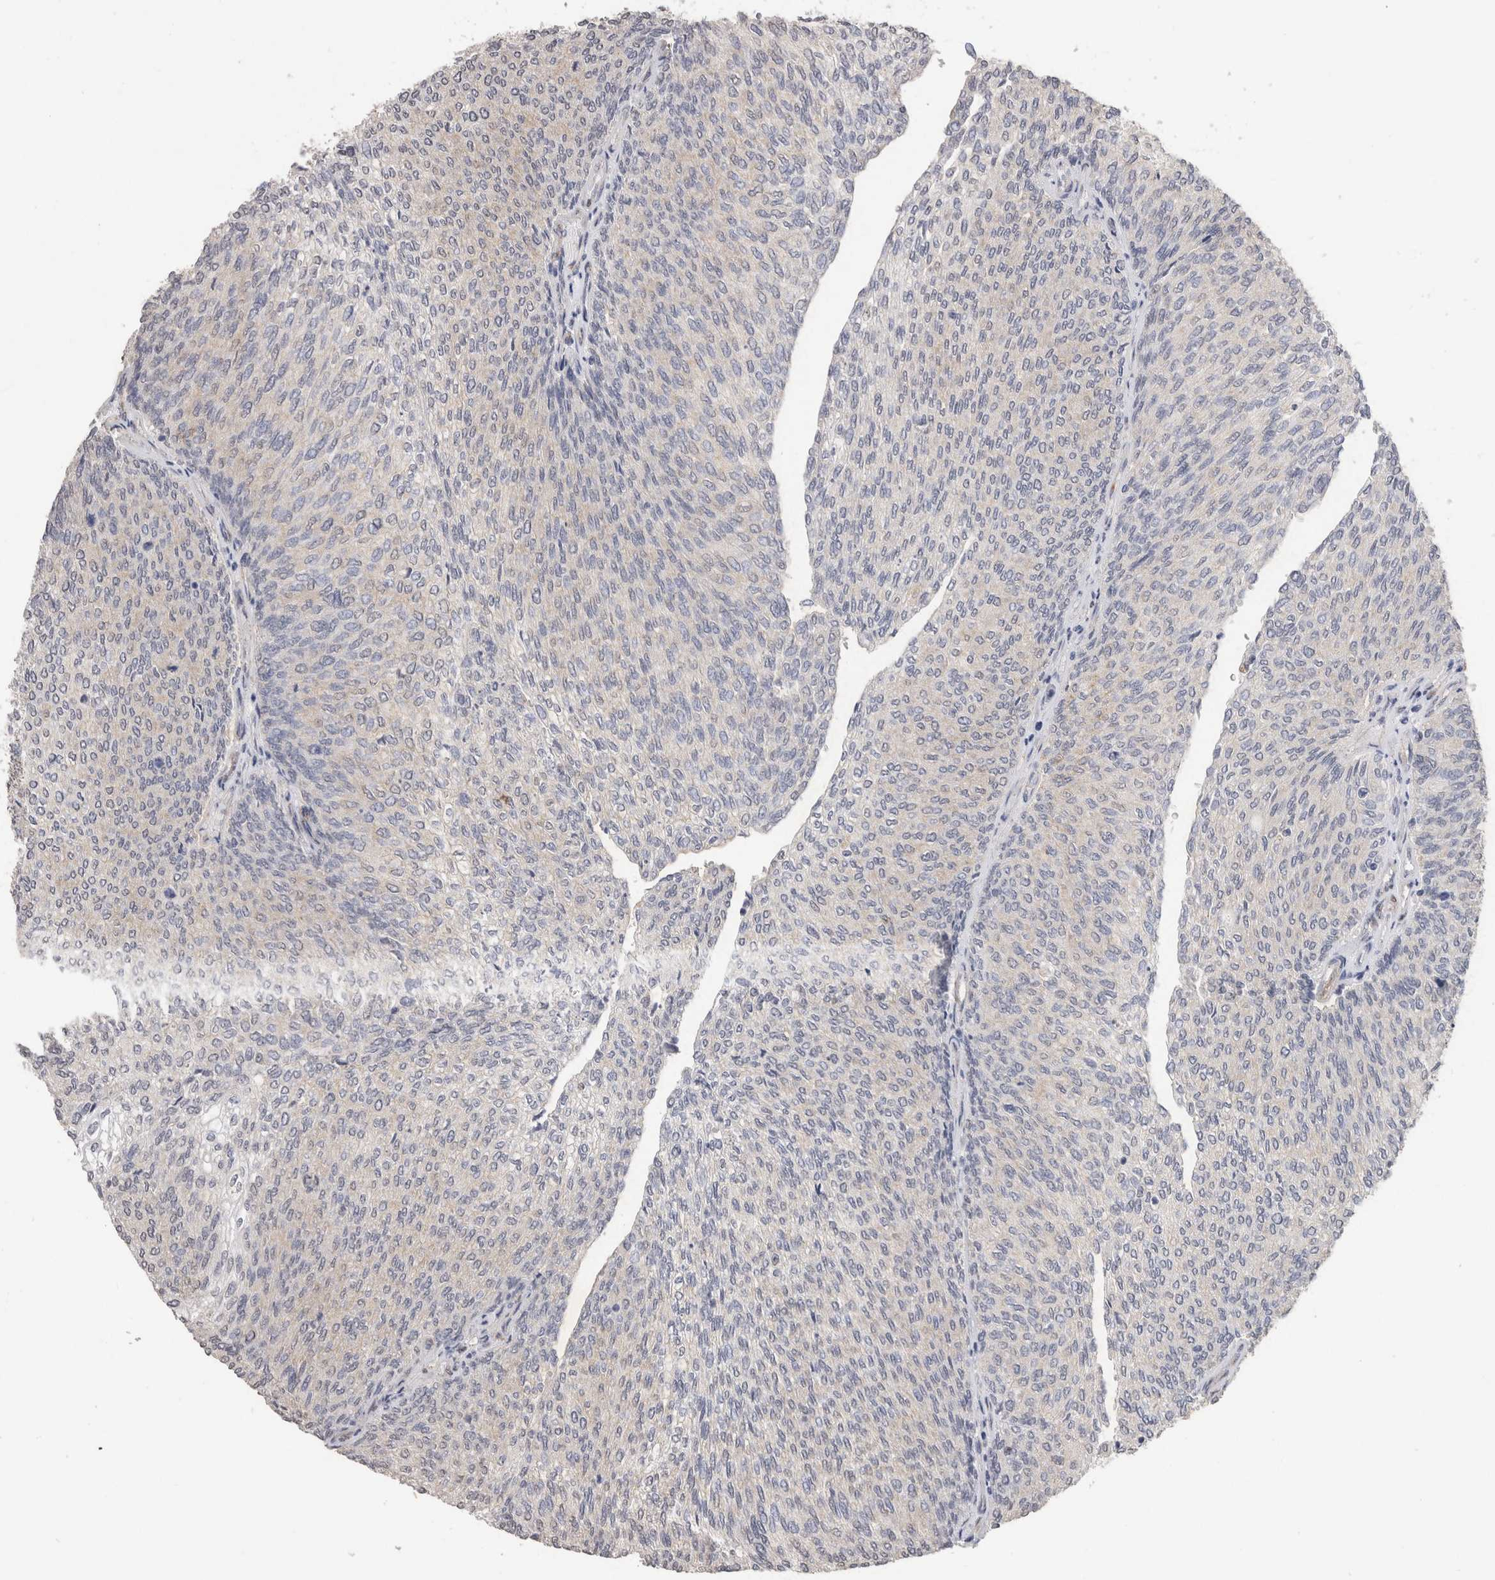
{"staining": {"intensity": "negative", "quantity": "none", "location": "none"}, "tissue": "urothelial cancer", "cell_type": "Tumor cells", "image_type": "cancer", "snomed": [{"axis": "morphology", "description": "Urothelial carcinoma, Low grade"}, {"axis": "topography", "description": "Urinary bladder"}], "caption": "The image displays no staining of tumor cells in low-grade urothelial carcinoma.", "gene": "CDH6", "patient": {"sex": "female", "age": 79}}